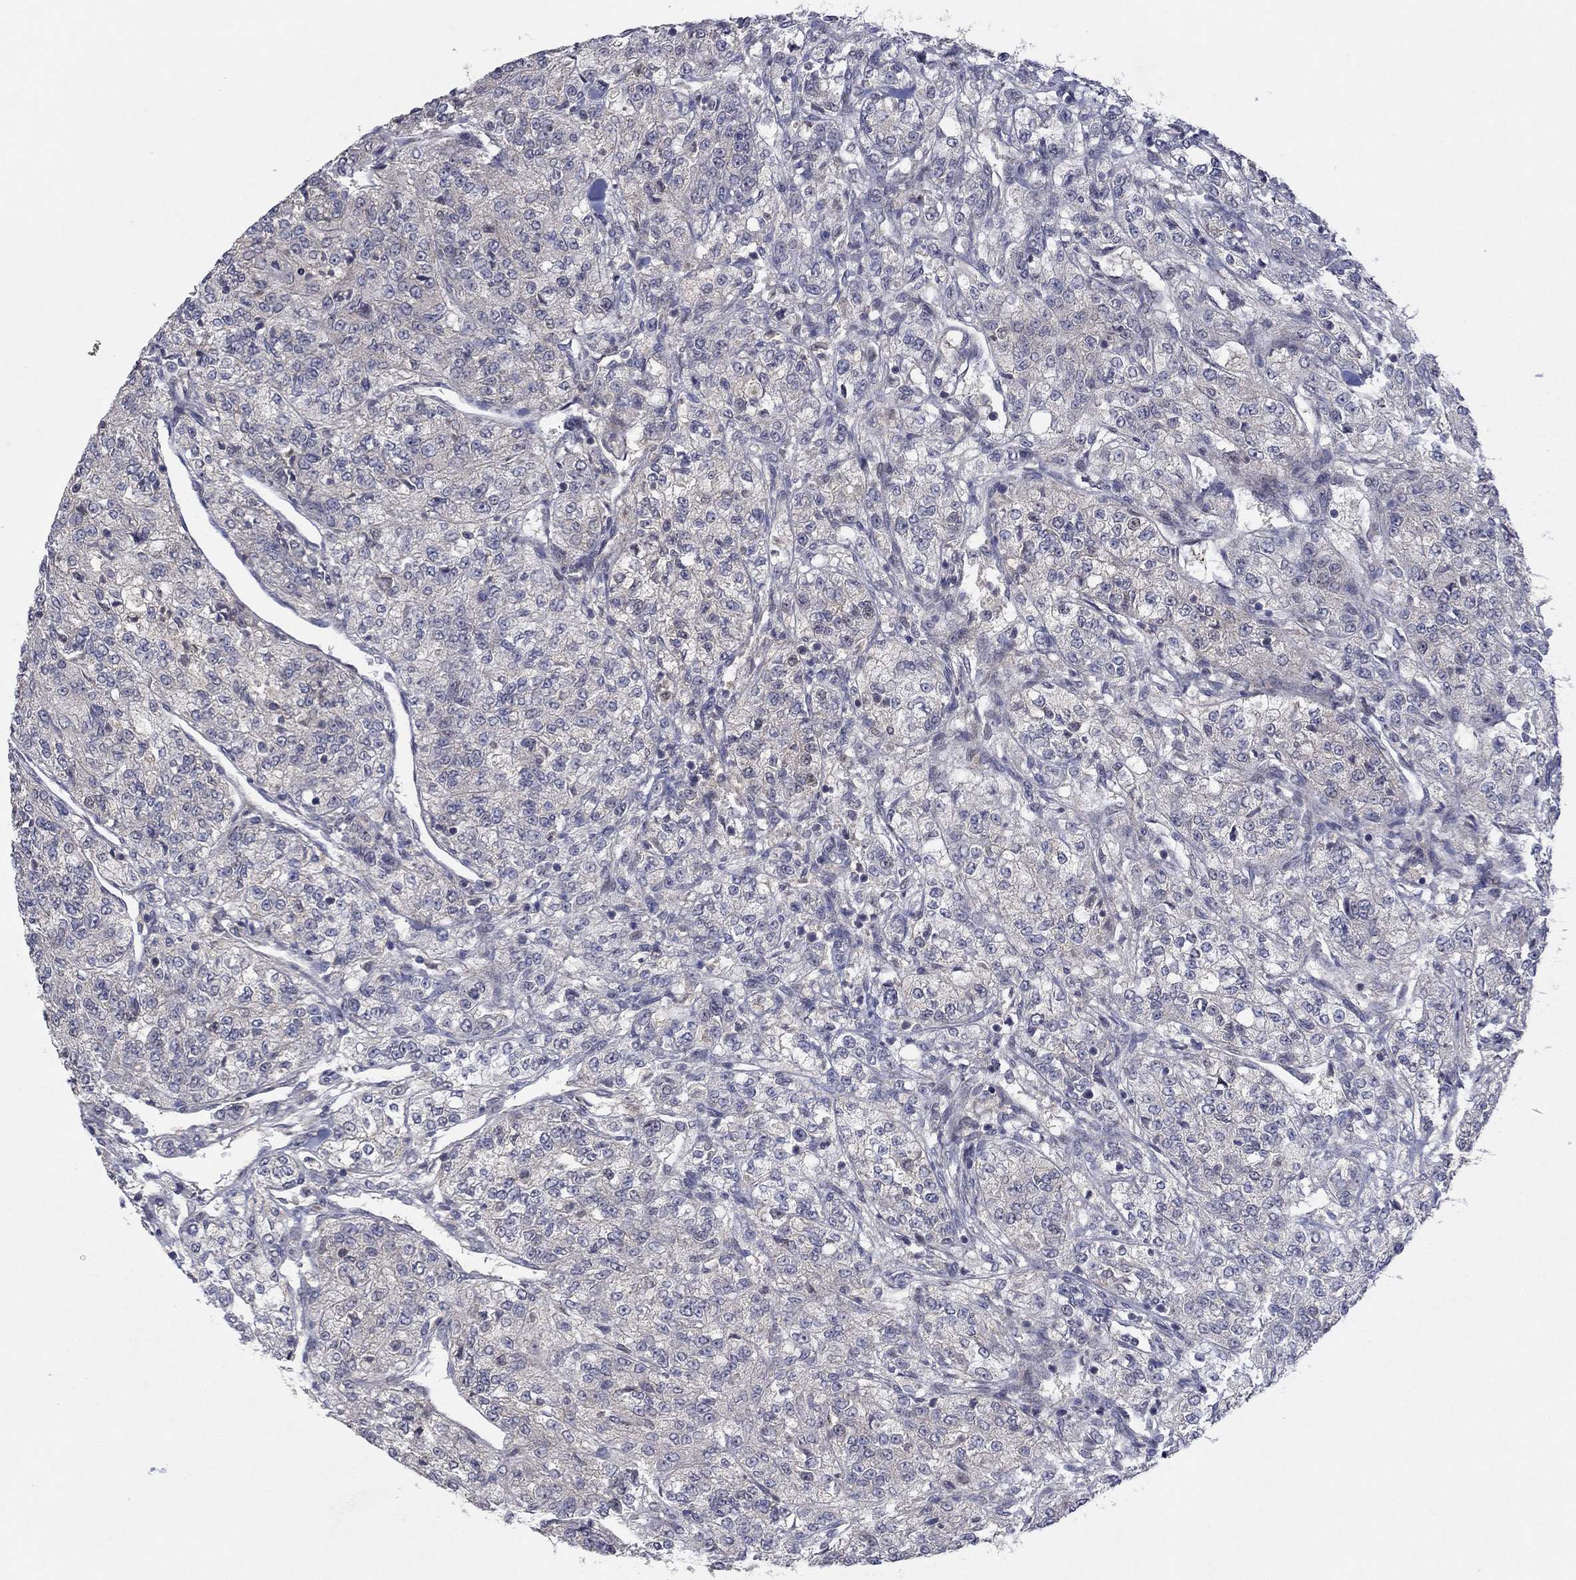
{"staining": {"intensity": "negative", "quantity": "none", "location": "none"}, "tissue": "renal cancer", "cell_type": "Tumor cells", "image_type": "cancer", "snomed": [{"axis": "morphology", "description": "Adenocarcinoma, NOS"}, {"axis": "topography", "description": "Kidney"}], "caption": "Tumor cells show no significant staining in renal cancer (adenocarcinoma).", "gene": "IL4", "patient": {"sex": "female", "age": 63}}